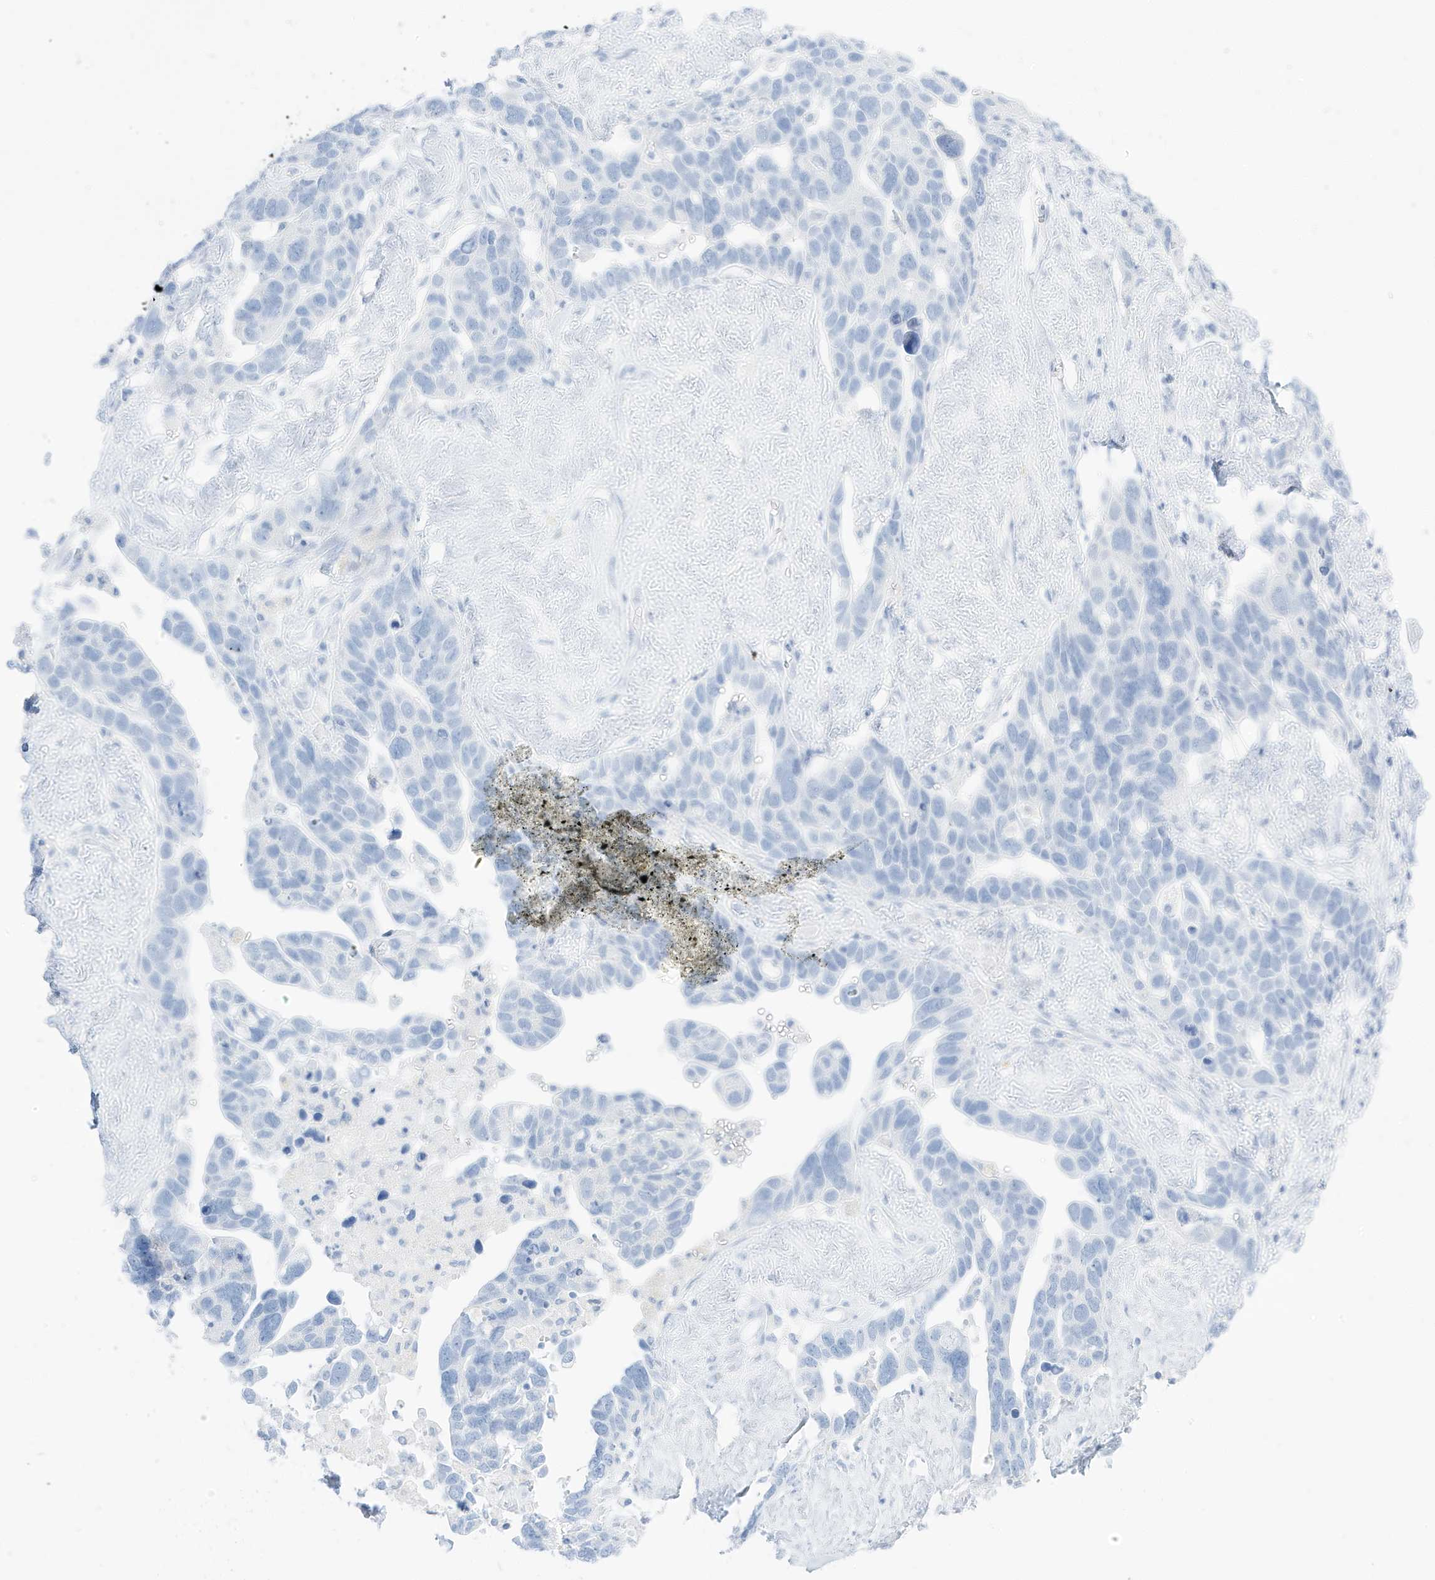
{"staining": {"intensity": "negative", "quantity": "none", "location": "none"}, "tissue": "ovarian cancer", "cell_type": "Tumor cells", "image_type": "cancer", "snomed": [{"axis": "morphology", "description": "Cystadenocarcinoma, serous, NOS"}, {"axis": "topography", "description": "Ovary"}], "caption": "Protein analysis of ovarian cancer (serous cystadenocarcinoma) demonstrates no significant staining in tumor cells.", "gene": "SLC22A13", "patient": {"sex": "female", "age": 54}}